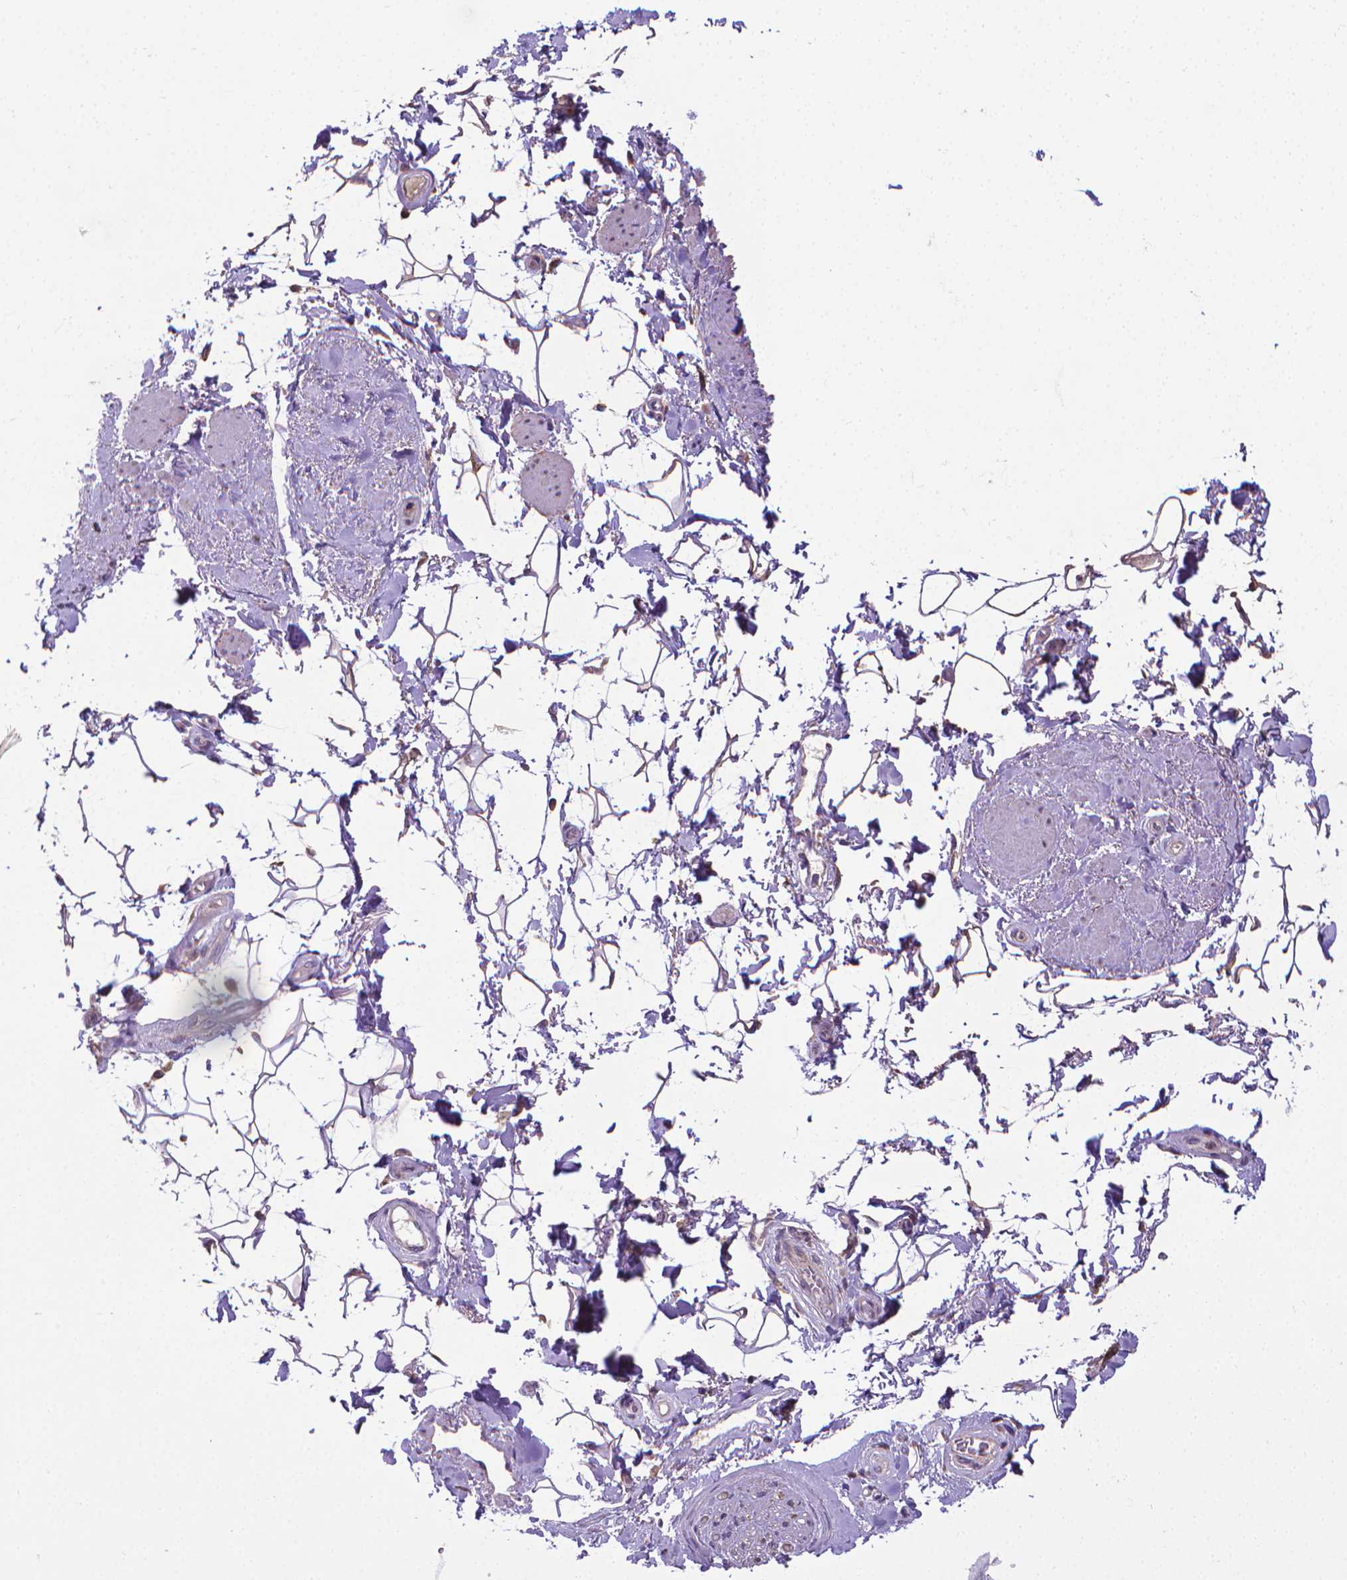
{"staining": {"intensity": "moderate", "quantity": "25%-75%", "location": "cytoplasmic/membranous"}, "tissue": "adipose tissue", "cell_type": "Adipocytes", "image_type": "normal", "snomed": [{"axis": "morphology", "description": "Normal tissue, NOS"}, {"axis": "topography", "description": "Anal"}, {"axis": "topography", "description": "Peripheral nerve tissue"}], "caption": "Adipocytes show medium levels of moderate cytoplasmic/membranous staining in about 25%-75% of cells in benign human adipose tissue.", "gene": "GPR63", "patient": {"sex": "male", "age": 51}}